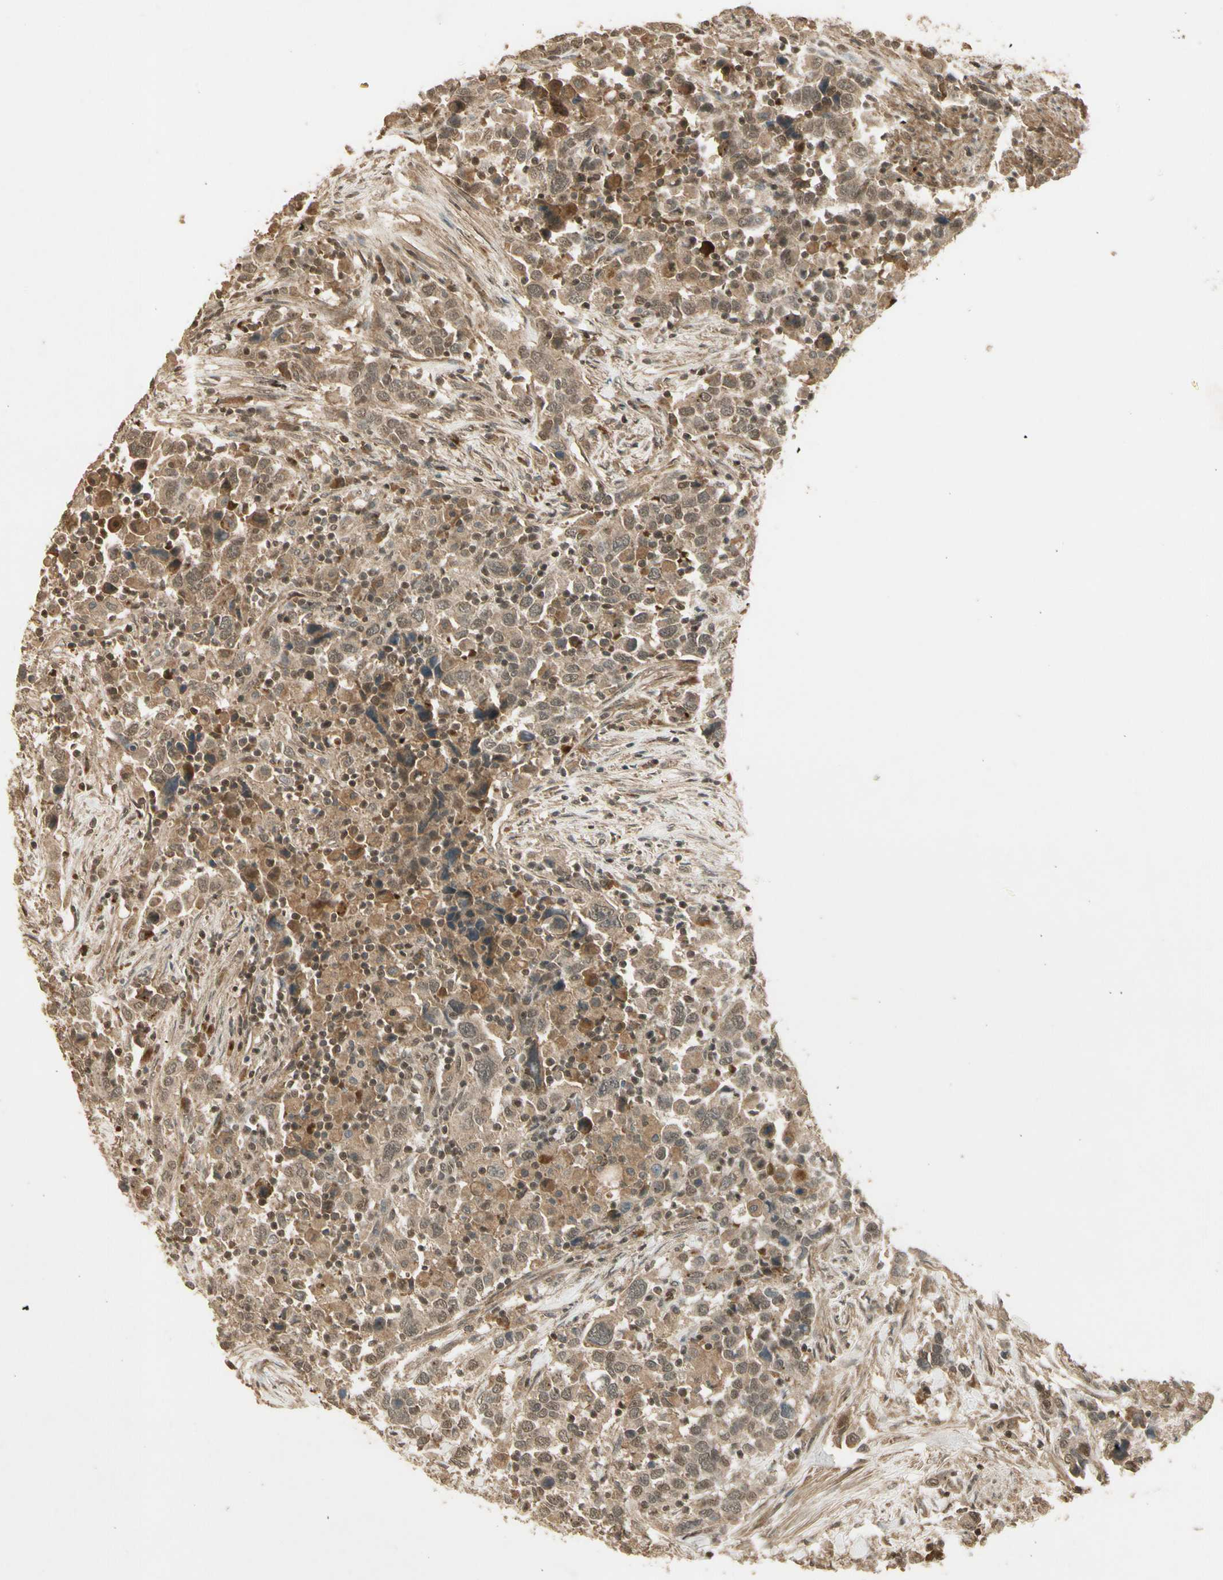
{"staining": {"intensity": "weak", "quantity": ">75%", "location": "cytoplasmic/membranous,nuclear"}, "tissue": "urothelial cancer", "cell_type": "Tumor cells", "image_type": "cancer", "snomed": [{"axis": "morphology", "description": "Urothelial carcinoma, High grade"}, {"axis": "topography", "description": "Urinary bladder"}], "caption": "IHC histopathology image of human high-grade urothelial carcinoma stained for a protein (brown), which reveals low levels of weak cytoplasmic/membranous and nuclear expression in about >75% of tumor cells.", "gene": "GMEB2", "patient": {"sex": "male", "age": 61}}